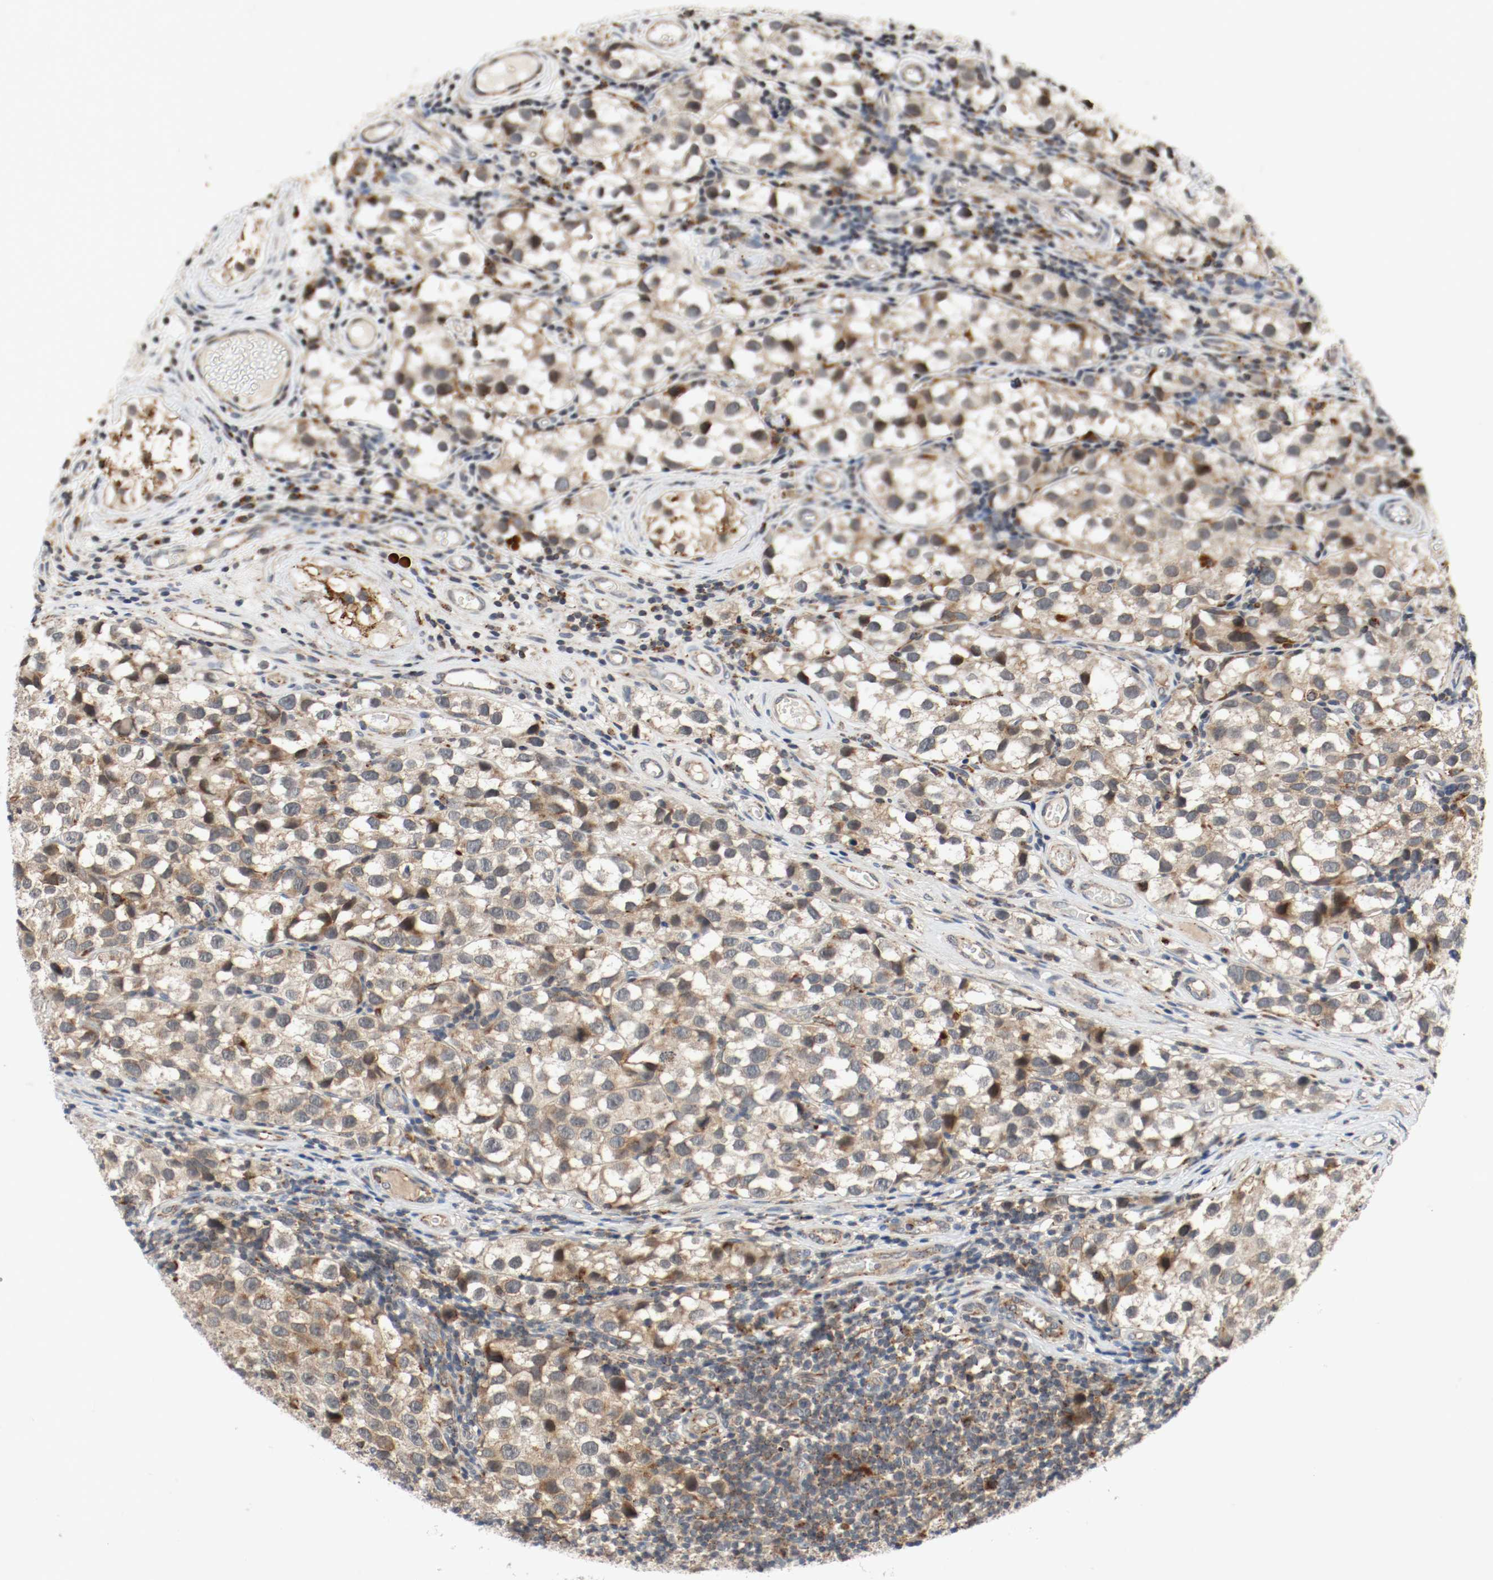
{"staining": {"intensity": "moderate", "quantity": ">75%", "location": "cytoplasmic/membranous"}, "tissue": "testis cancer", "cell_type": "Tumor cells", "image_type": "cancer", "snomed": [{"axis": "morphology", "description": "Seminoma, NOS"}, {"axis": "topography", "description": "Testis"}], "caption": "IHC histopathology image of neoplastic tissue: testis cancer stained using IHC reveals medium levels of moderate protein expression localized specifically in the cytoplasmic/membranous of tumor cells, appearing as a cytoplasmic/membranous brown color.", "gene": "LAMP2", "patient": {"sex": "male", "age": 39}}